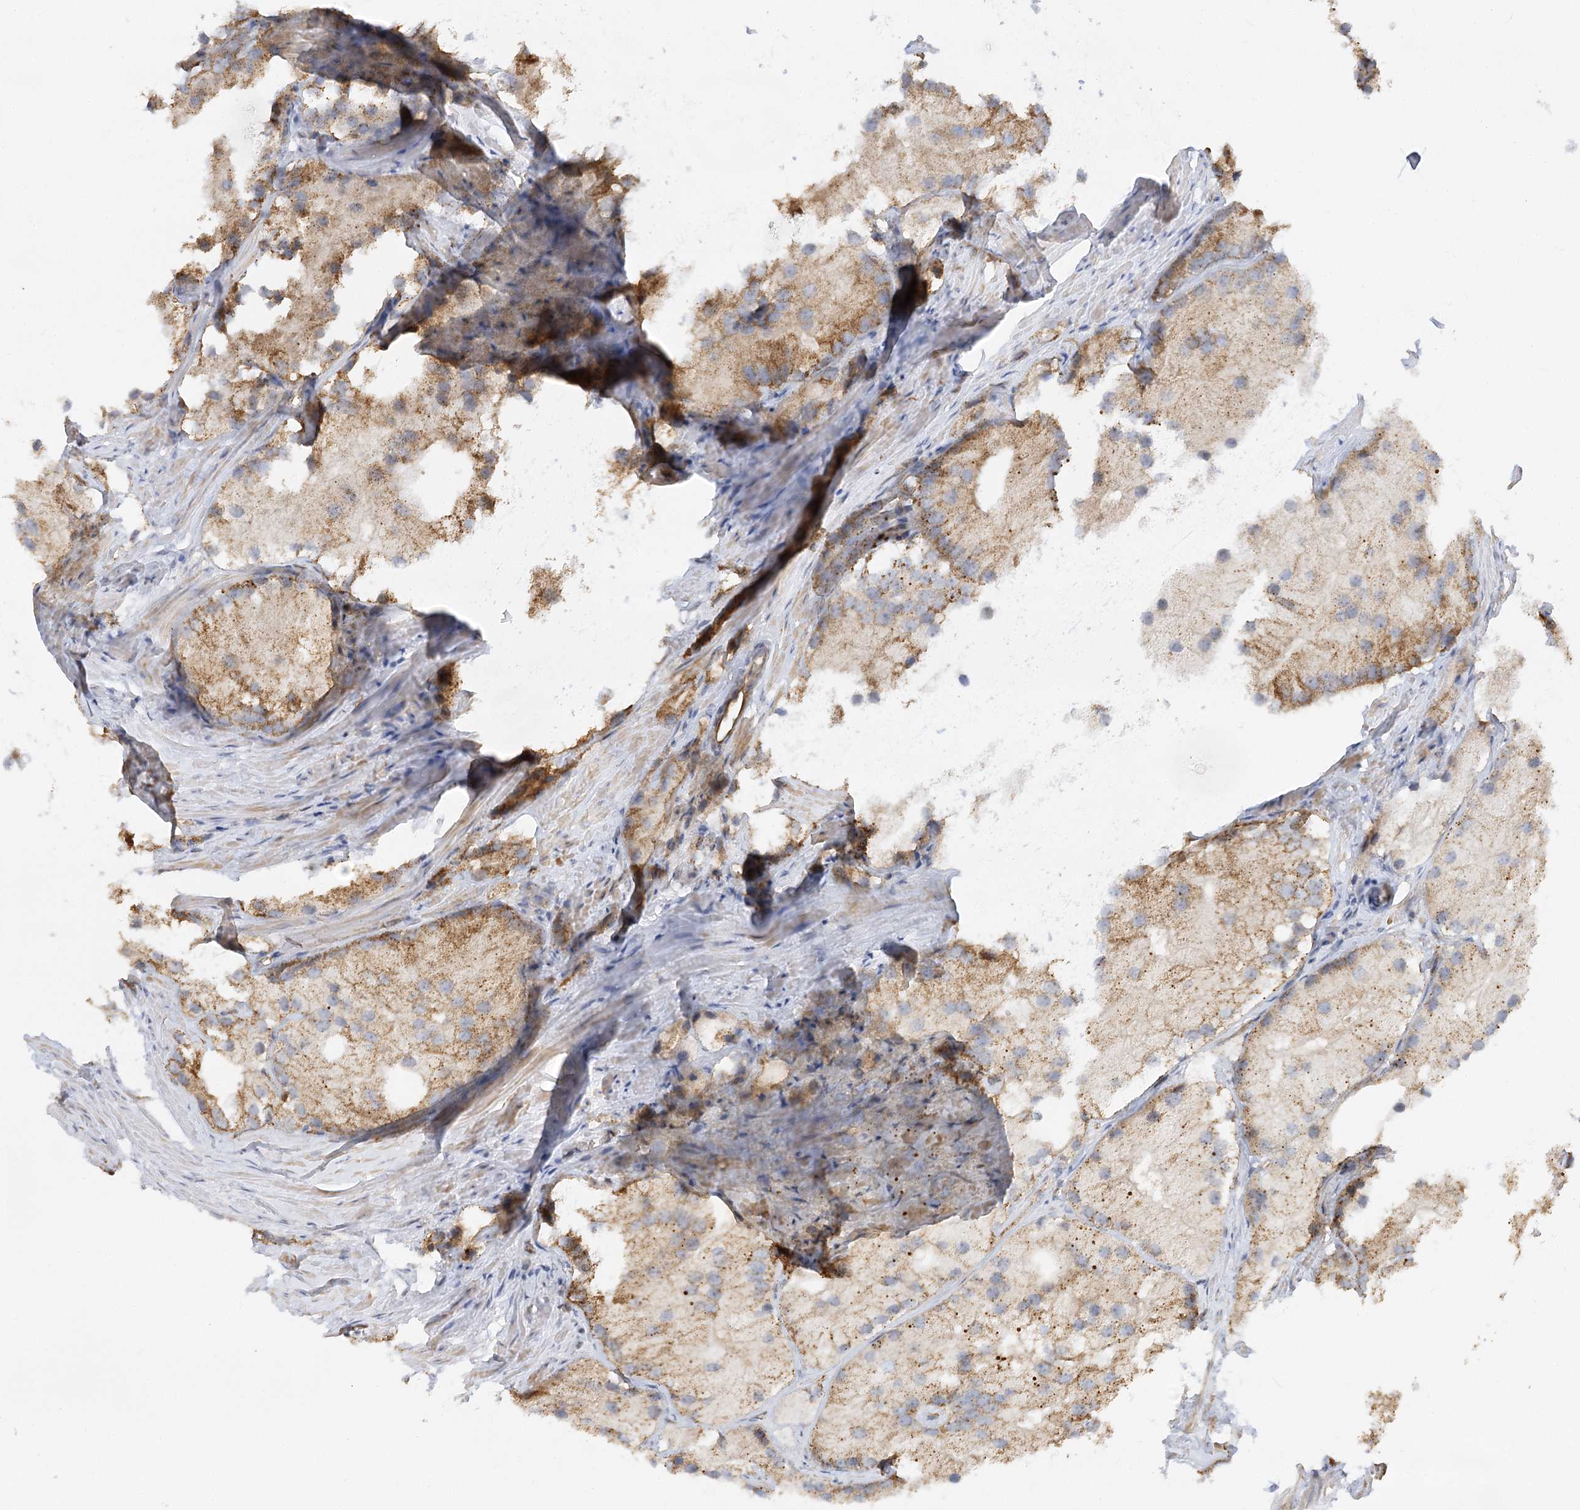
{"staining": {"intensity": "moderate", "quantity": "25%-75%", "location": "cytoplasmic/membranous"}, "tissue": "prostate cancer", "cell_type": "Tumor cells", "image_type": "cancer", "snomed": [{"axis": "morphology", "description": "Adenocarcinoma, Low grade"}, {"axis": "topography", "description": "Prostate"}], "caption": "Immunohistochemical staining of human prostate cancer (low-grade adenocarcinoma) shows medium levels of moderate cytoplasmic/membranous protein staining in about 25%-75% of tumor cells. (DAB = brown stain, brightfield microscopy at high magnification).", "gene": "NELL2", "patient": {"sex": "male", "age": 69}}